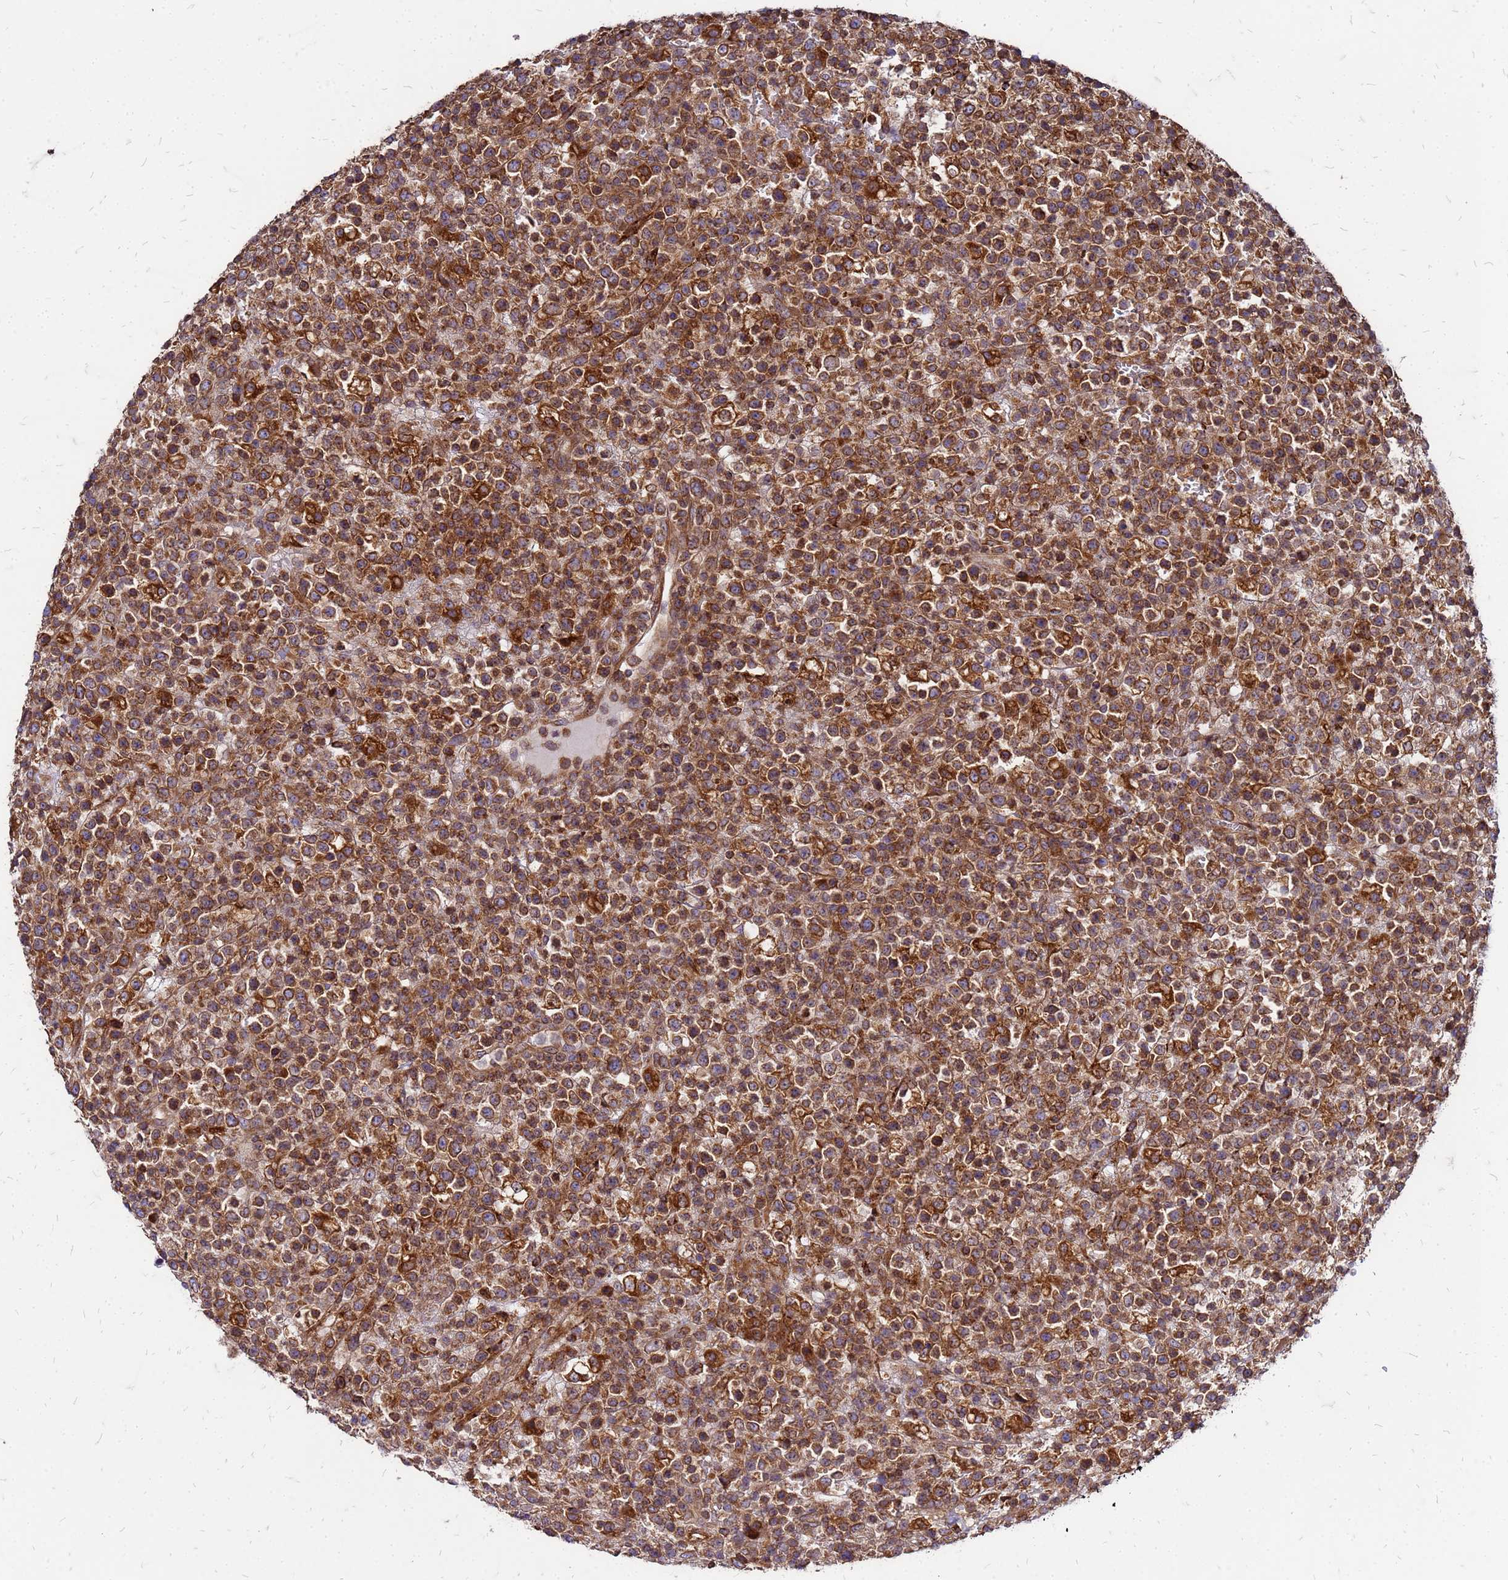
{"staining": {"intensity": "moderate", "quantity": ">75%", "location": "cytoplasmic/membranous"}, "tissue": "lymphoma", "cell_type": "Tumor cells", "image_type": "cancer", "snomed": [{"axis": "morphology", "description": "Malignant lymphoma, non-Hodgkin's type, High grade"}, {"axis": "topography", "description": "Colon"}], "caption": "Human high-grade malignant lymphoma, non-Hodgkin's type stained with a protein marker shows moderate staining in tumor cells.", "gene": "CYBC1", "patient": {"sex": "female", "age": 53}}